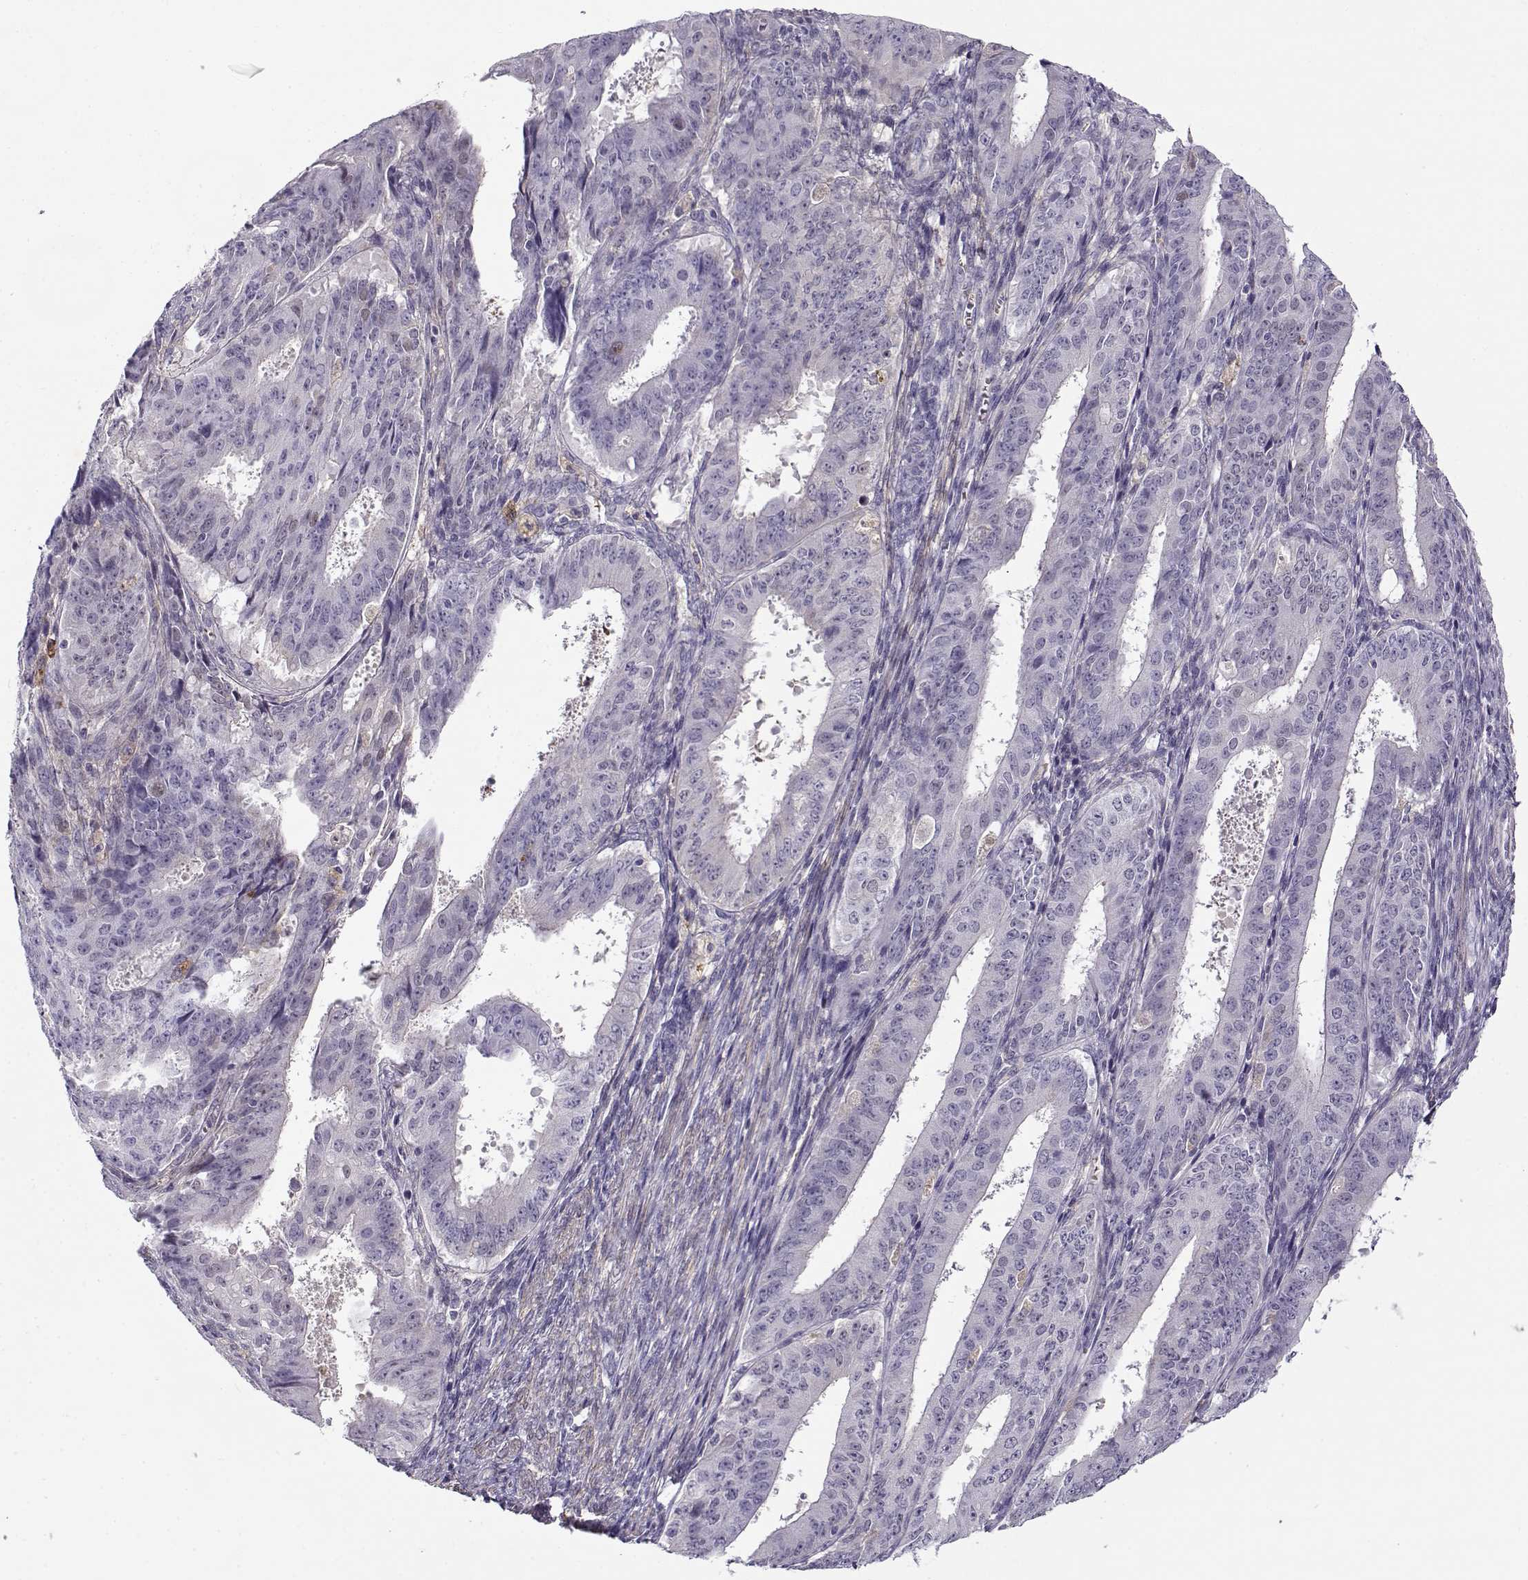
{"staining": {"intensity": "negative", "quantity": "none", "location": "none"}, "tissue": "ovarian cancer", "cell_type": "Tumor cells", "image_type": "cancer", "snomed": [{"axis": "morphology", "description": "Carcinoma, endometroid"}, {"axis": "topography", "description": "Ovary"}], "caption": "Immunohistochemistry photomicrograph of ovarian cancer (endometroid carcinoma) stained for a protein (brown), which displays no positivity in tumor cells.", "gene": "UCP3", "patient": {"sex": "female", "age": 42}}